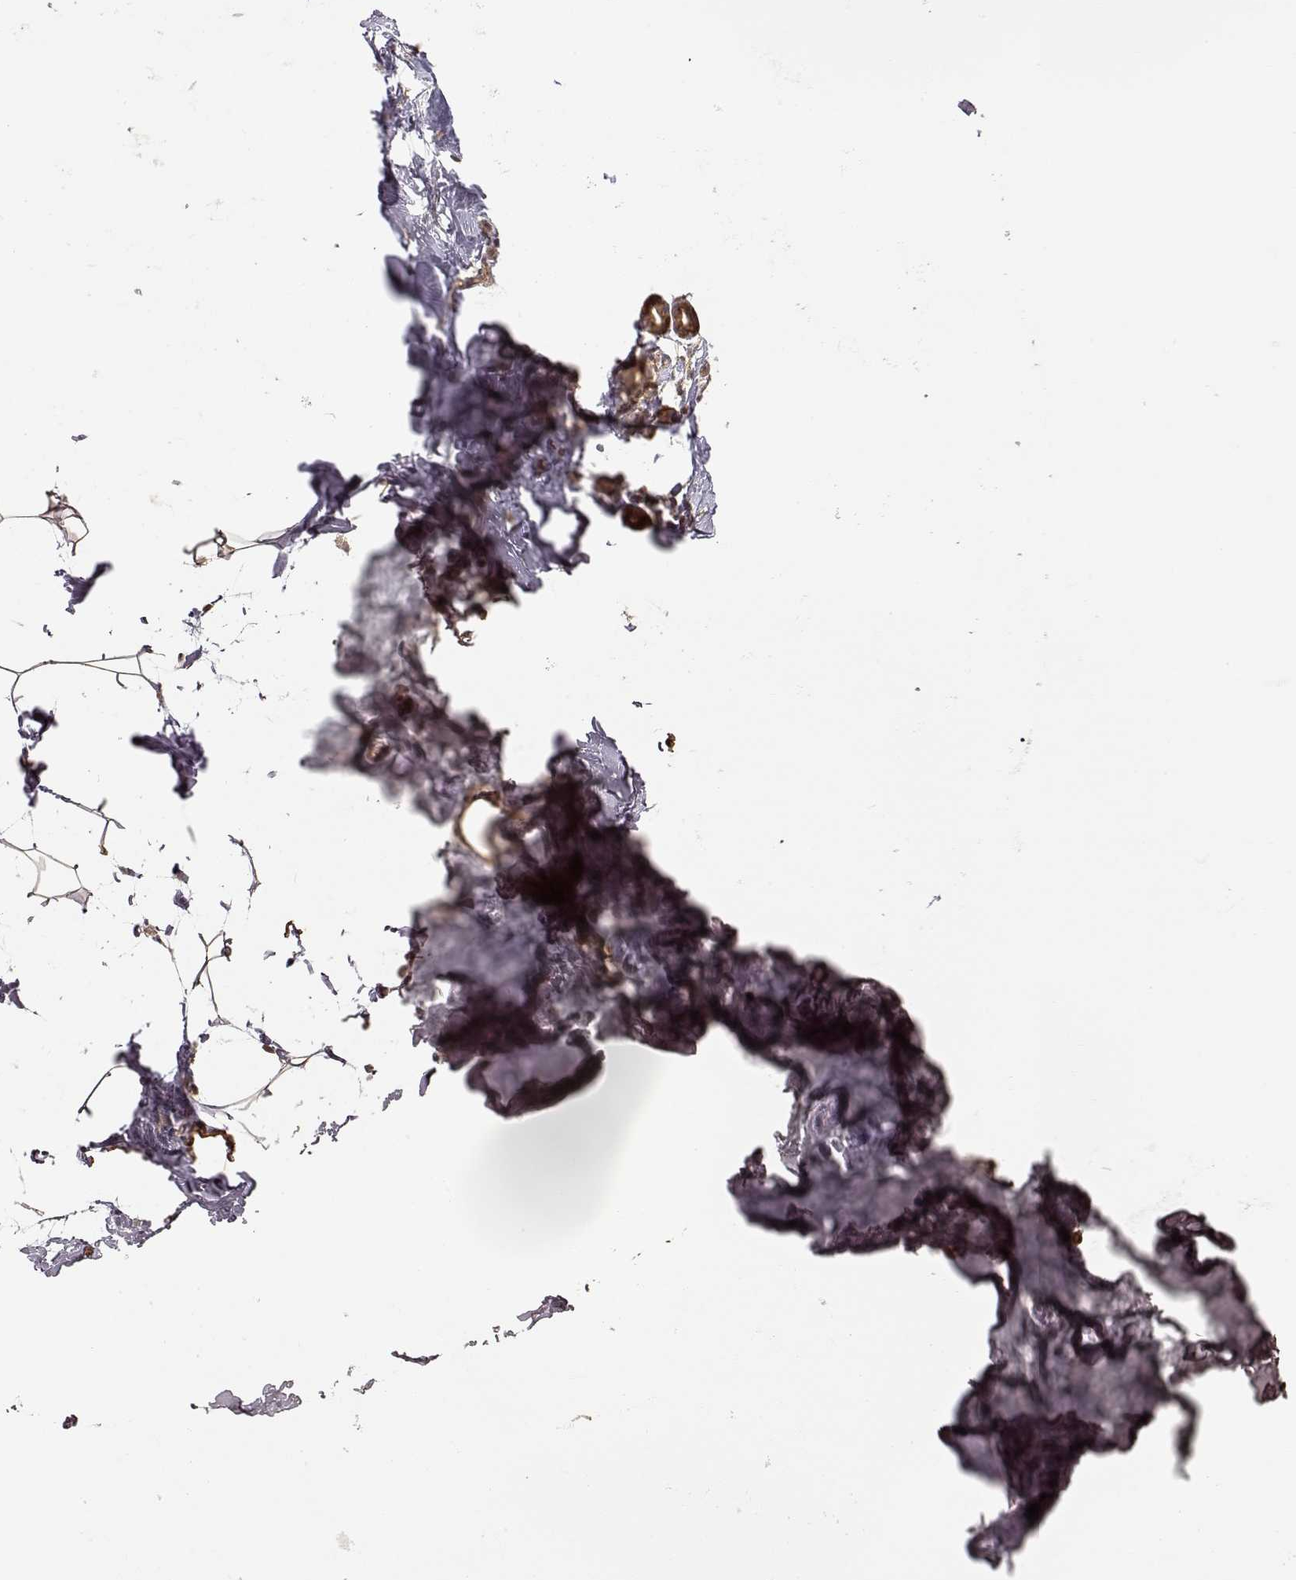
{"staining": {"intensity": "weak", "quantity": ">75%", "location": "cytoplasmic/membranous"}, "tissue": "breast", "cell_type": "Adipocytes", "image_type": "normal", "snomed": [{"axis": "morphology", "description": "Normal tissue, NOS"}, {"axis": "topography", "description": "Breast"}], "caption": "A brown stain highlights weak cytoplasmic/membranous positivity of a protein in adipocytes of unremarkable breast. (DAB (3,3'-diaminobenzidine) IHC with brightfield microscopy, high magnification).", "gene": "CRB1", "patient": {"sex": "female", "age": 32}}